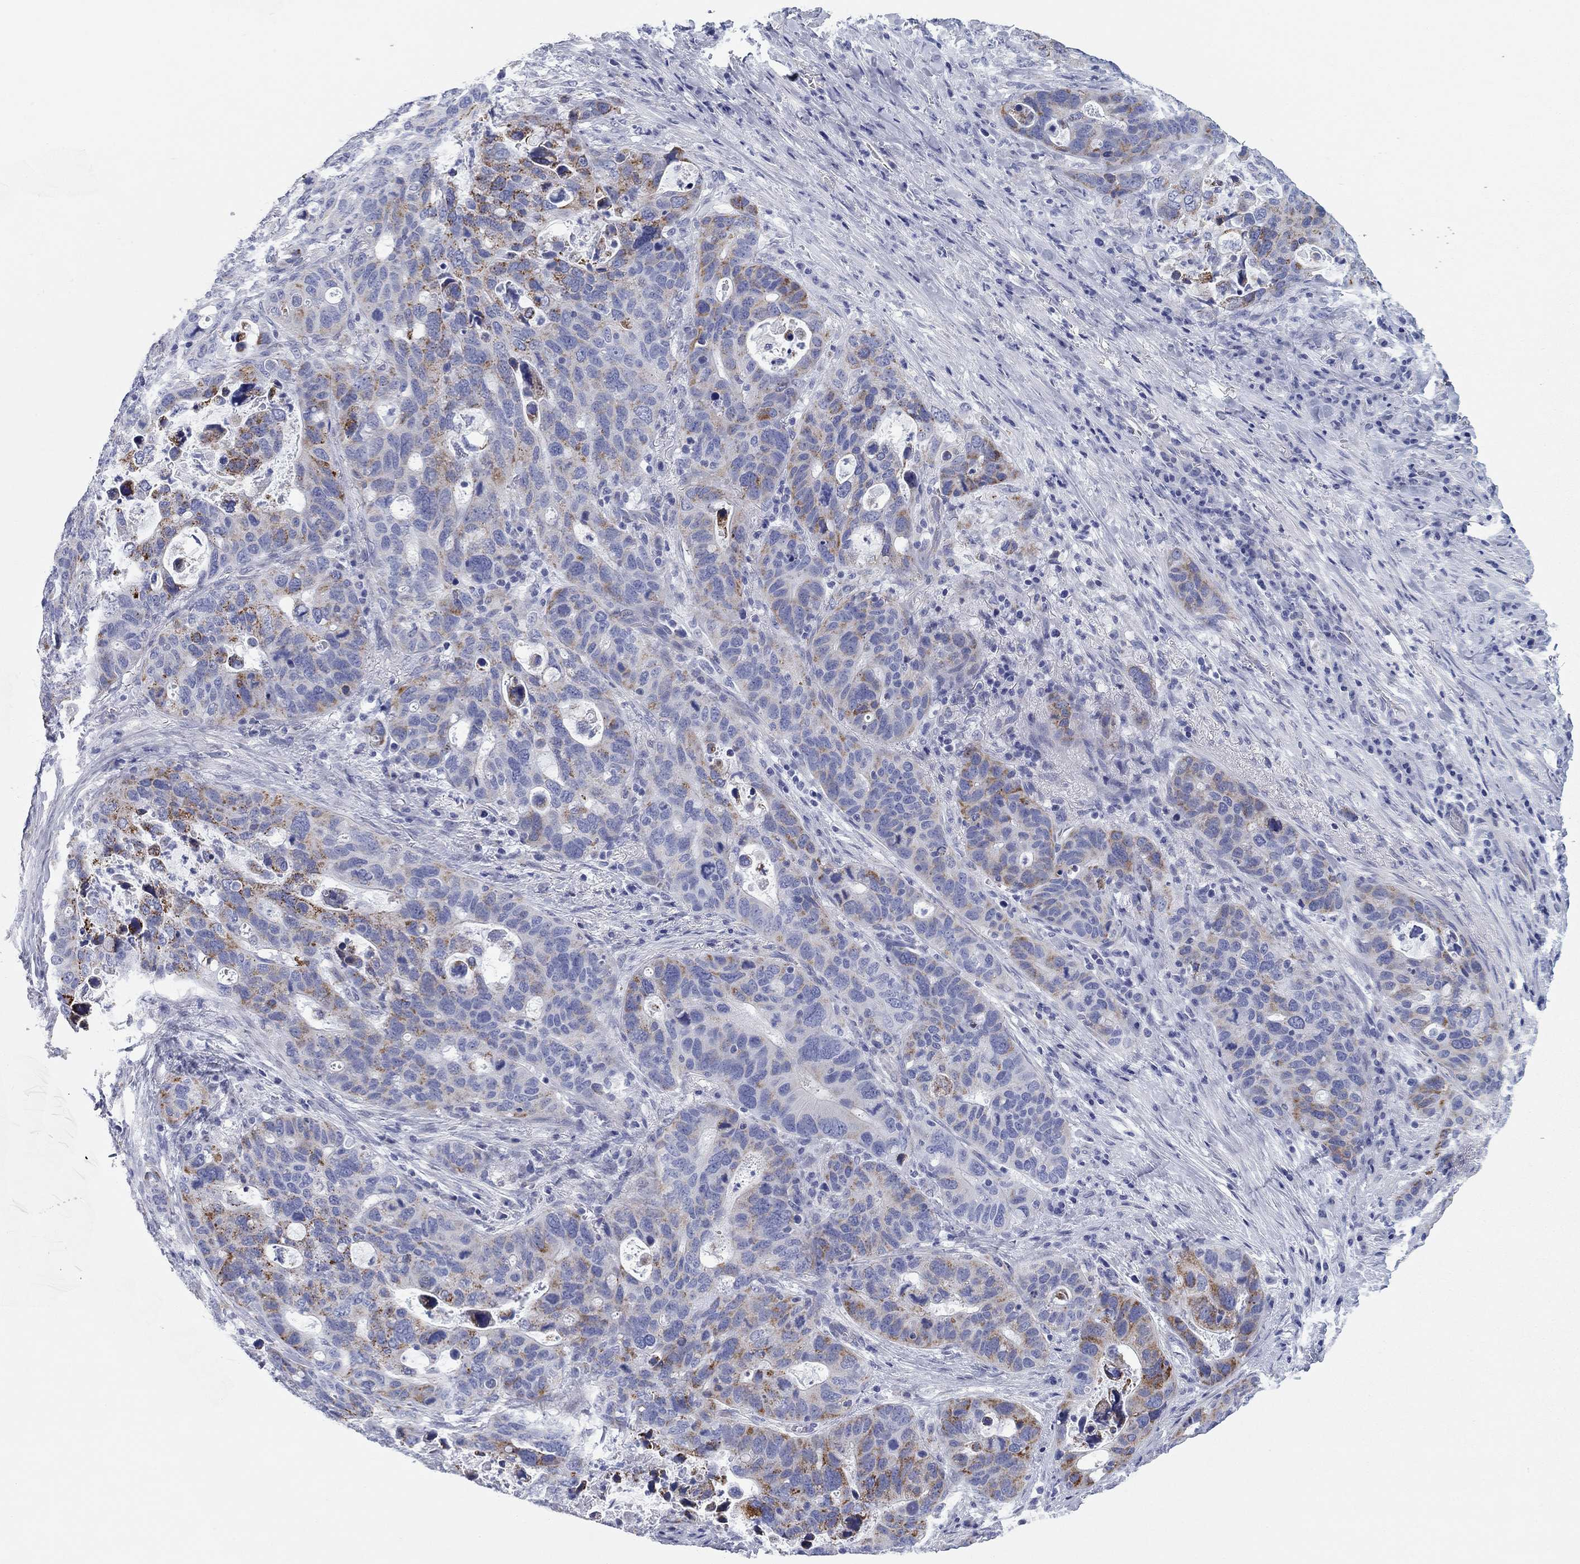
{"staining": {"intensity": "strong", "quantity": "25%-75%", "location": "cytoplasmic/membranous"}, "tissue": "stomach cancer", "cell_type": "Tumor cells", "image_type": "cancer", "snomed": [{"axis": "morphology", "description": "Adenocarcinoma, NOS"}, {"axis": "topography", "description": "Stomach"}], "caption": "Stomach cancer (adenocarcinoma) stained with DAB (3,3'-diaminobenzidine) immunohistochemistry demonstrates high levels of strong cytoplasmic/membranous staining in approximately 25%-75% of tumor cells.", "gene": "CHI3L2", "patient": {"sex": "male", "age": 54}}